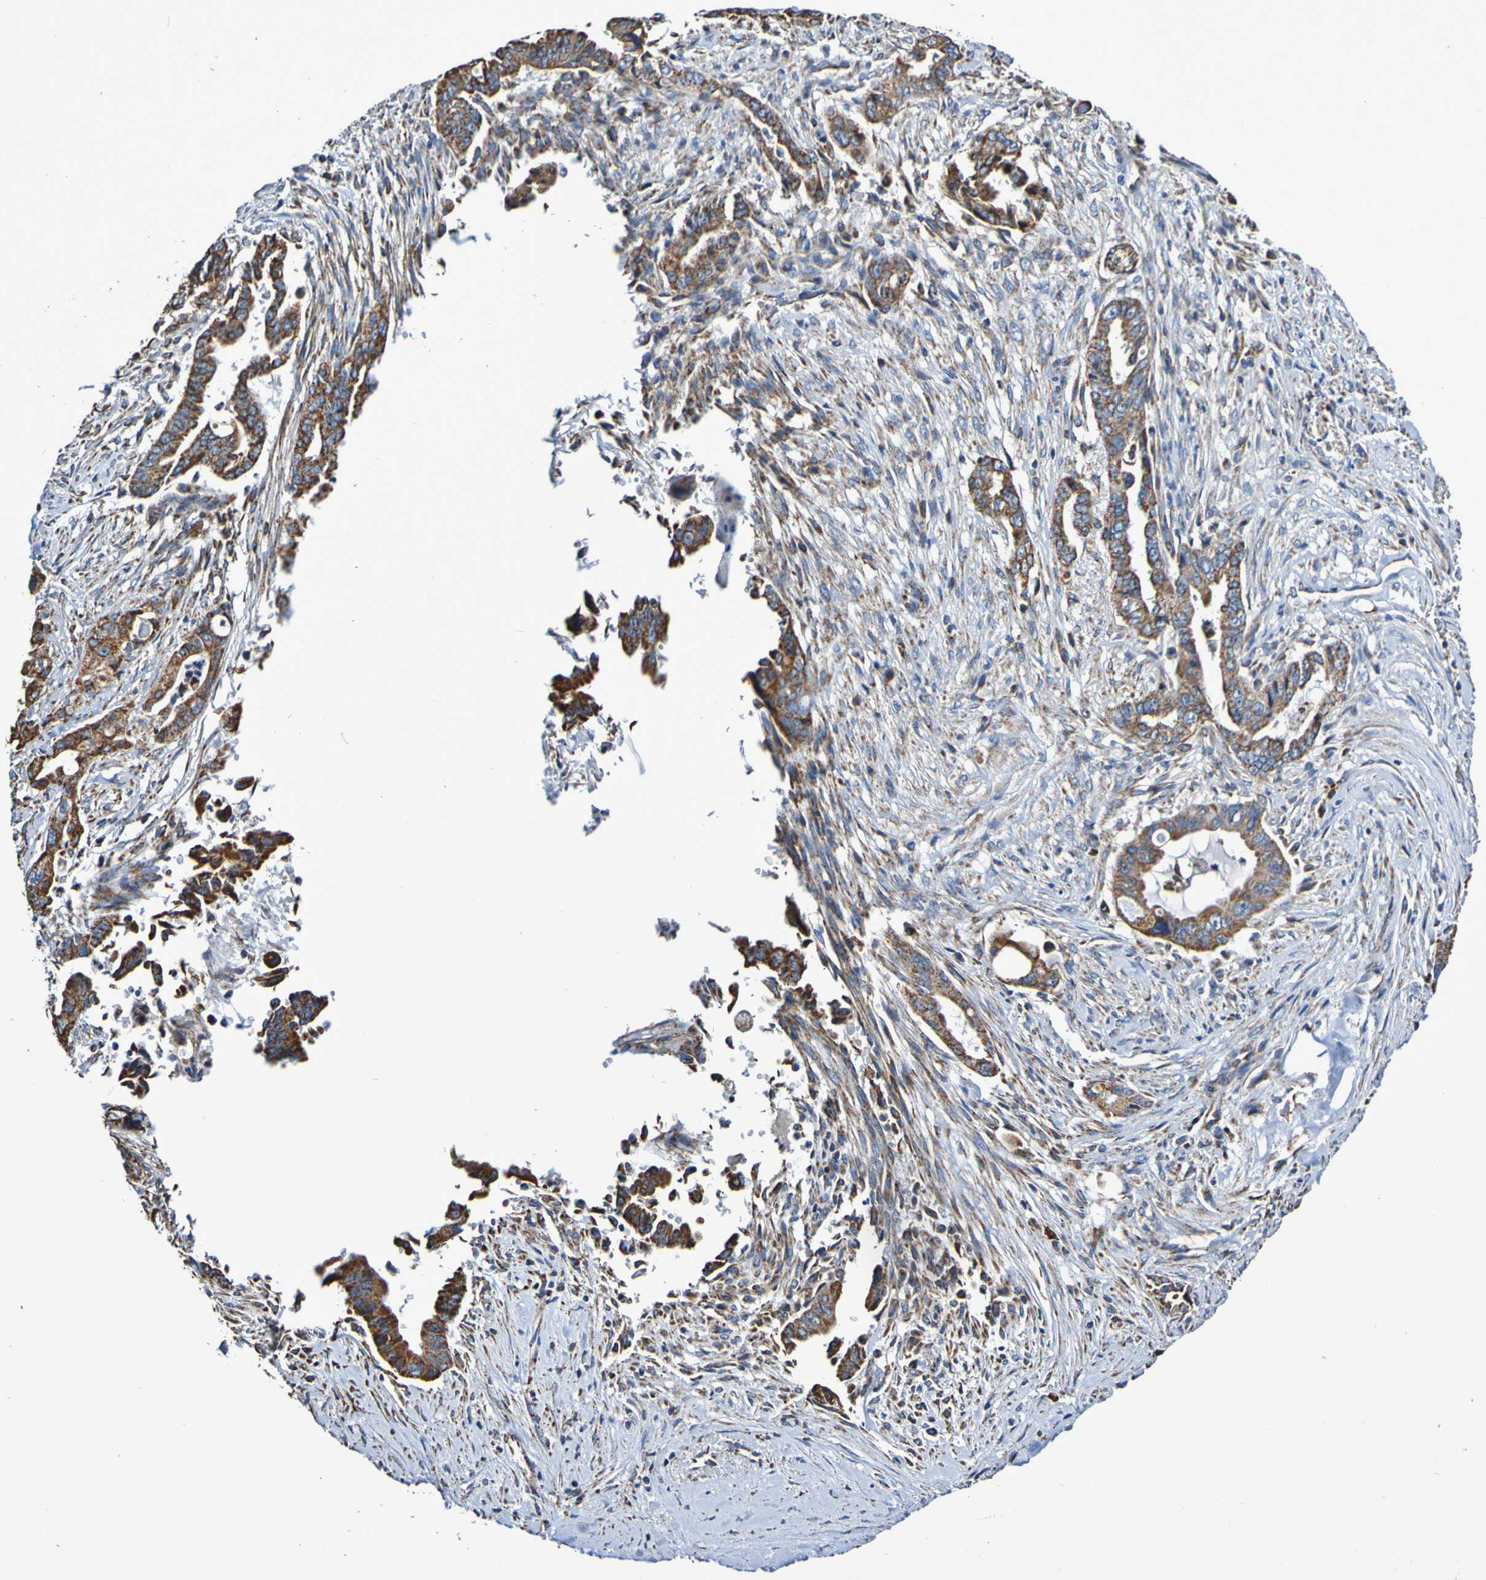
{"staining": {"intensity": "strong", "quantity": ">75%", "location": "cytoplasmic/membranous"}, "tissue": "pancreatic cancer", "cell_type": "Tumor cells", "image_type": "cancer", "snomed": [{"axis": "morphology", "description": "Adenocarcinoma, NOS"}, {"axis": "topography", "description": "Pancreas"}], "caption": "This image demonstrates pancreatic cancer stained with immunohistochemistry (IHC) to label a protein in brown. The cytoplasmic/membranous of tumor cells show strong positivity for the protein. Nuclei are counter-stained blue.", "gene": "IL18R1", "patient": {"sex": "male", "age": 70}}